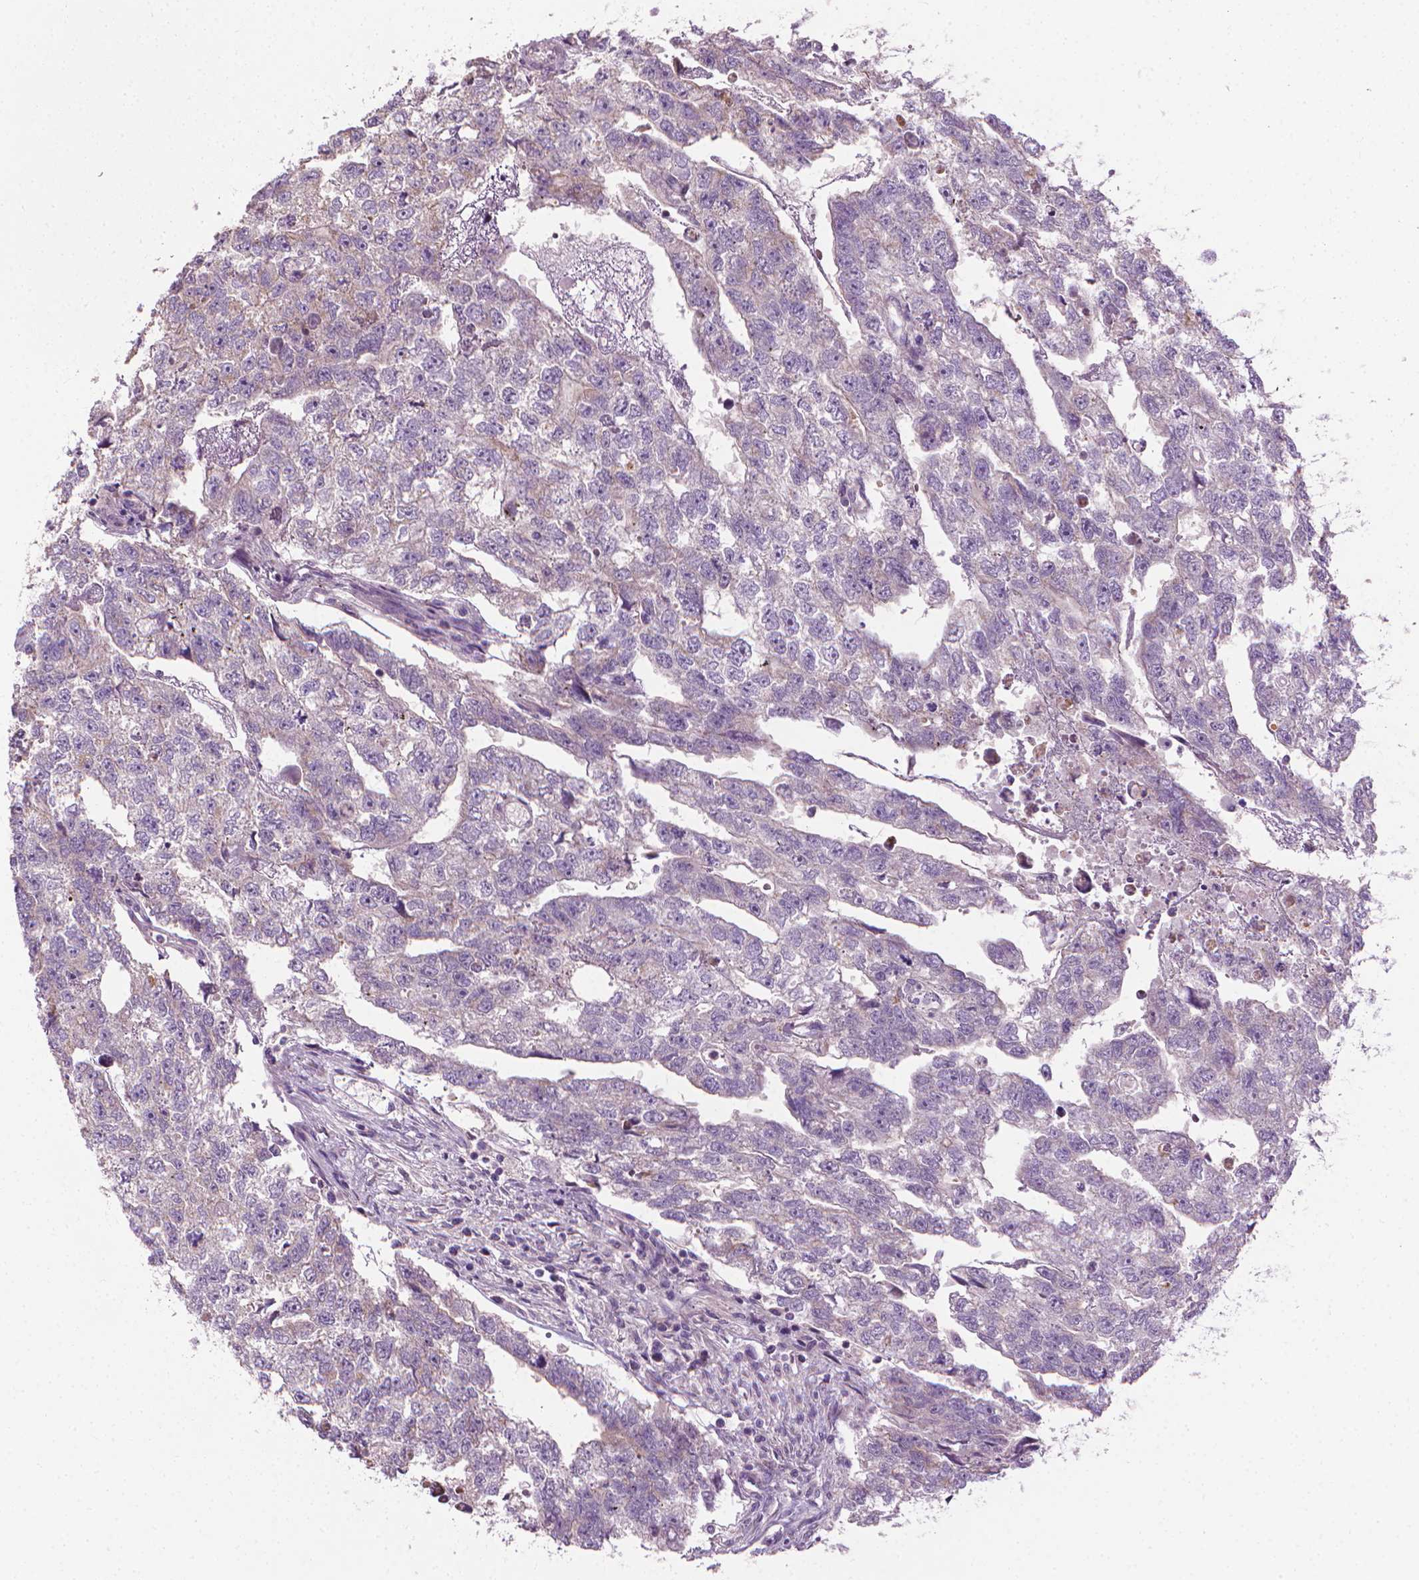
{"staining": {"intensity": "negative", "quantity": "none", "location": "none"}, "tissue": "testis cancer", "cell_type": "Tumor cells", "image_type": "cancer", "snomed": [{"axis": "morphology", "description": "Carcinoma, Embryonal, NOS"}, {"axis": "morphology", "description": "Teratoma, malignant, NOS"}, {"axis": "topography", "description": "Testis"}], "caption": "Protein analysis of testis teratoma (malignant) demonstrates no significant positivity in tumor cells.", "gene": "RIIAD1", "patient": {"sex": "male", "age": 44}}